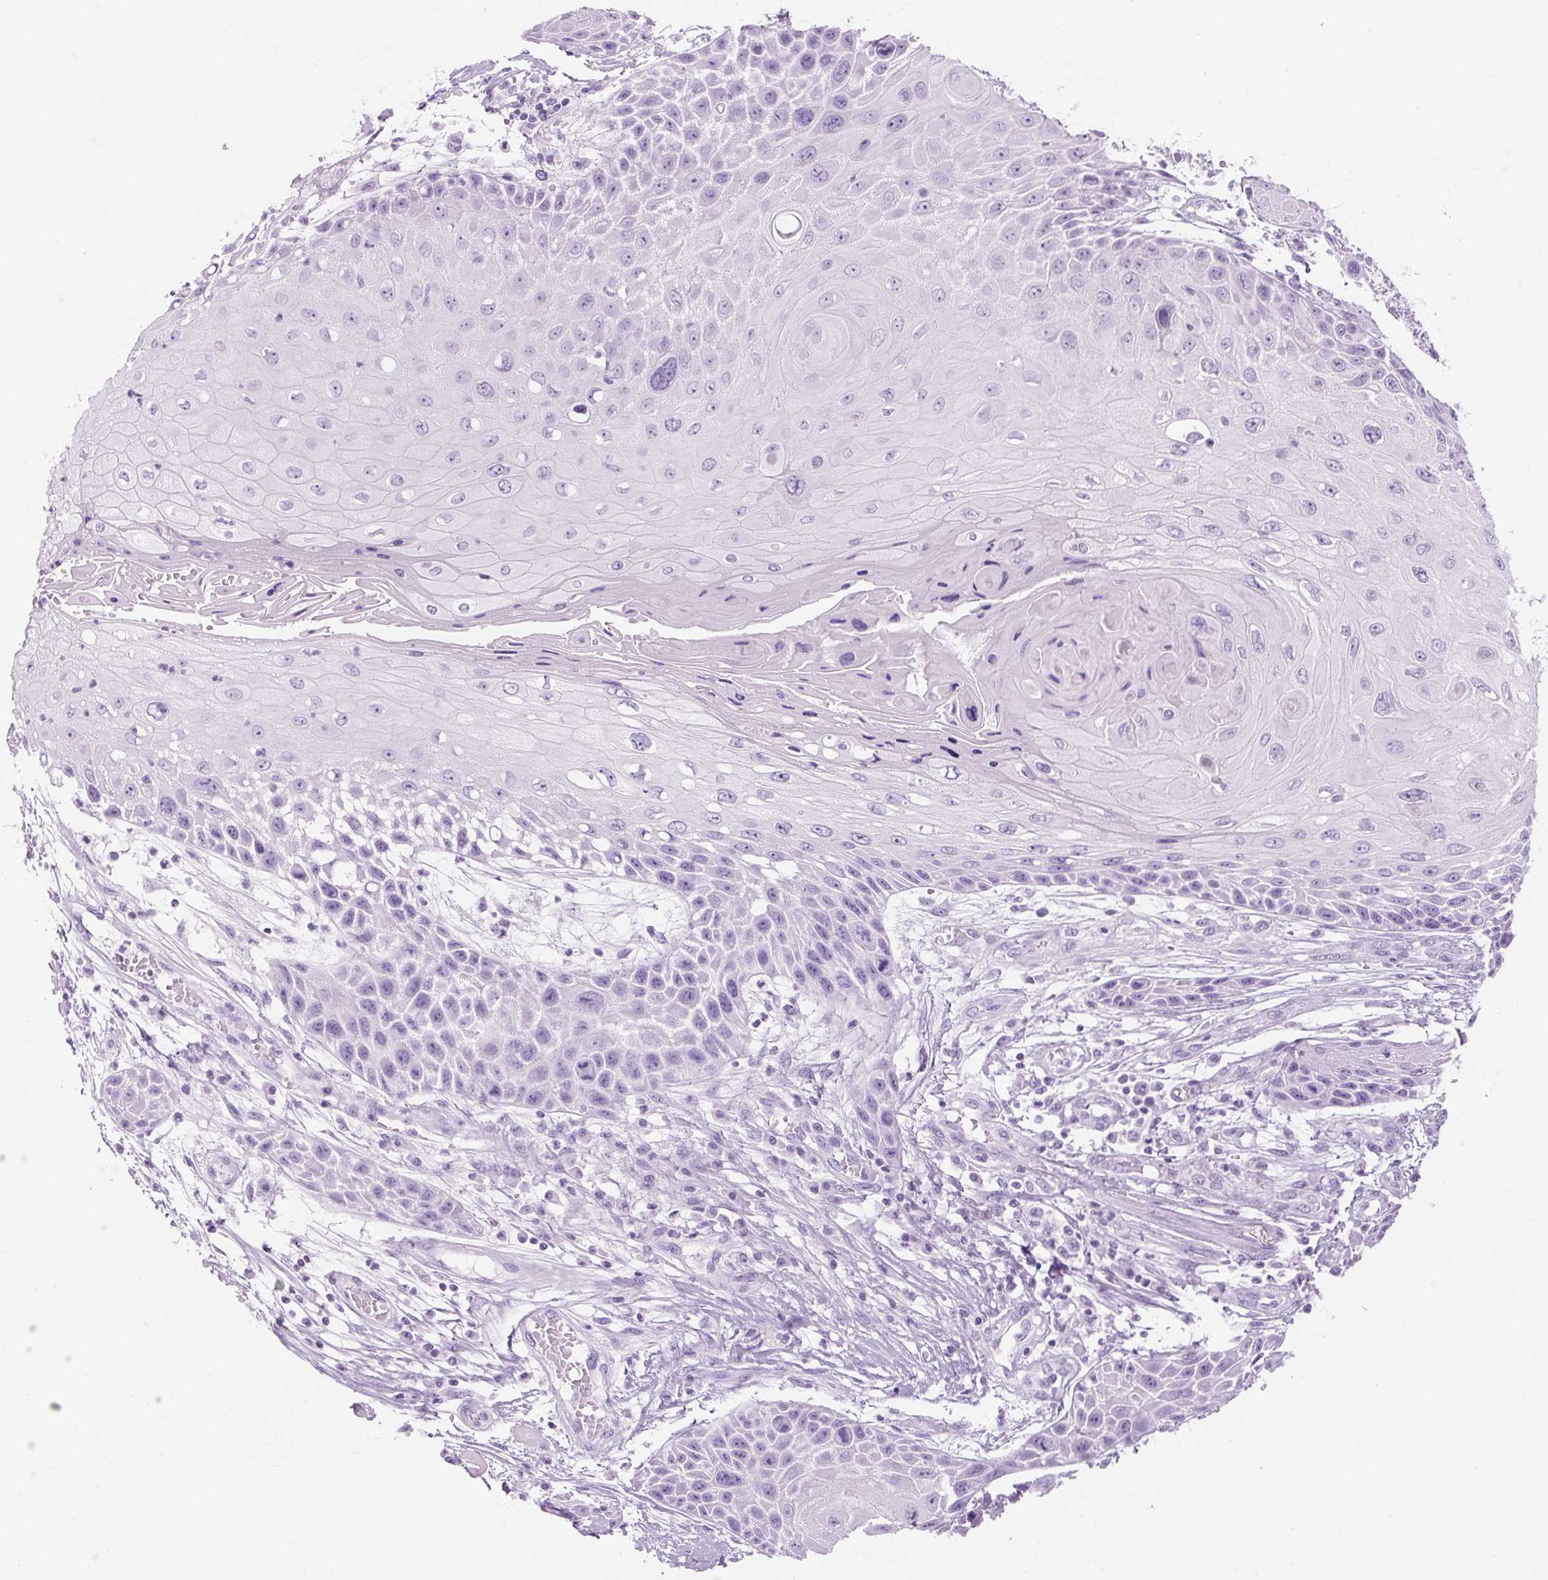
{"staining": {"intensity": "negative", "quantity": "none", "location": "none"}, "tissue": "skin cancer", "cell_type": "Tumor cells", "image_type": "cancer", "snomed": [{"axis": "morphology", "description": "Squamous cell carcinoma, NOS"}, {"axis": "topography", "description": "Skin"}, {"axis": "topography", "description": "Vulva"}], "caption": "The IHC photomicrograph has no significant staining in tumor cells of skin cancer (squamous cell carcinoma) tissue.", "gene": "TIGD2", "patient": {"sex": "female", "age": 44}}